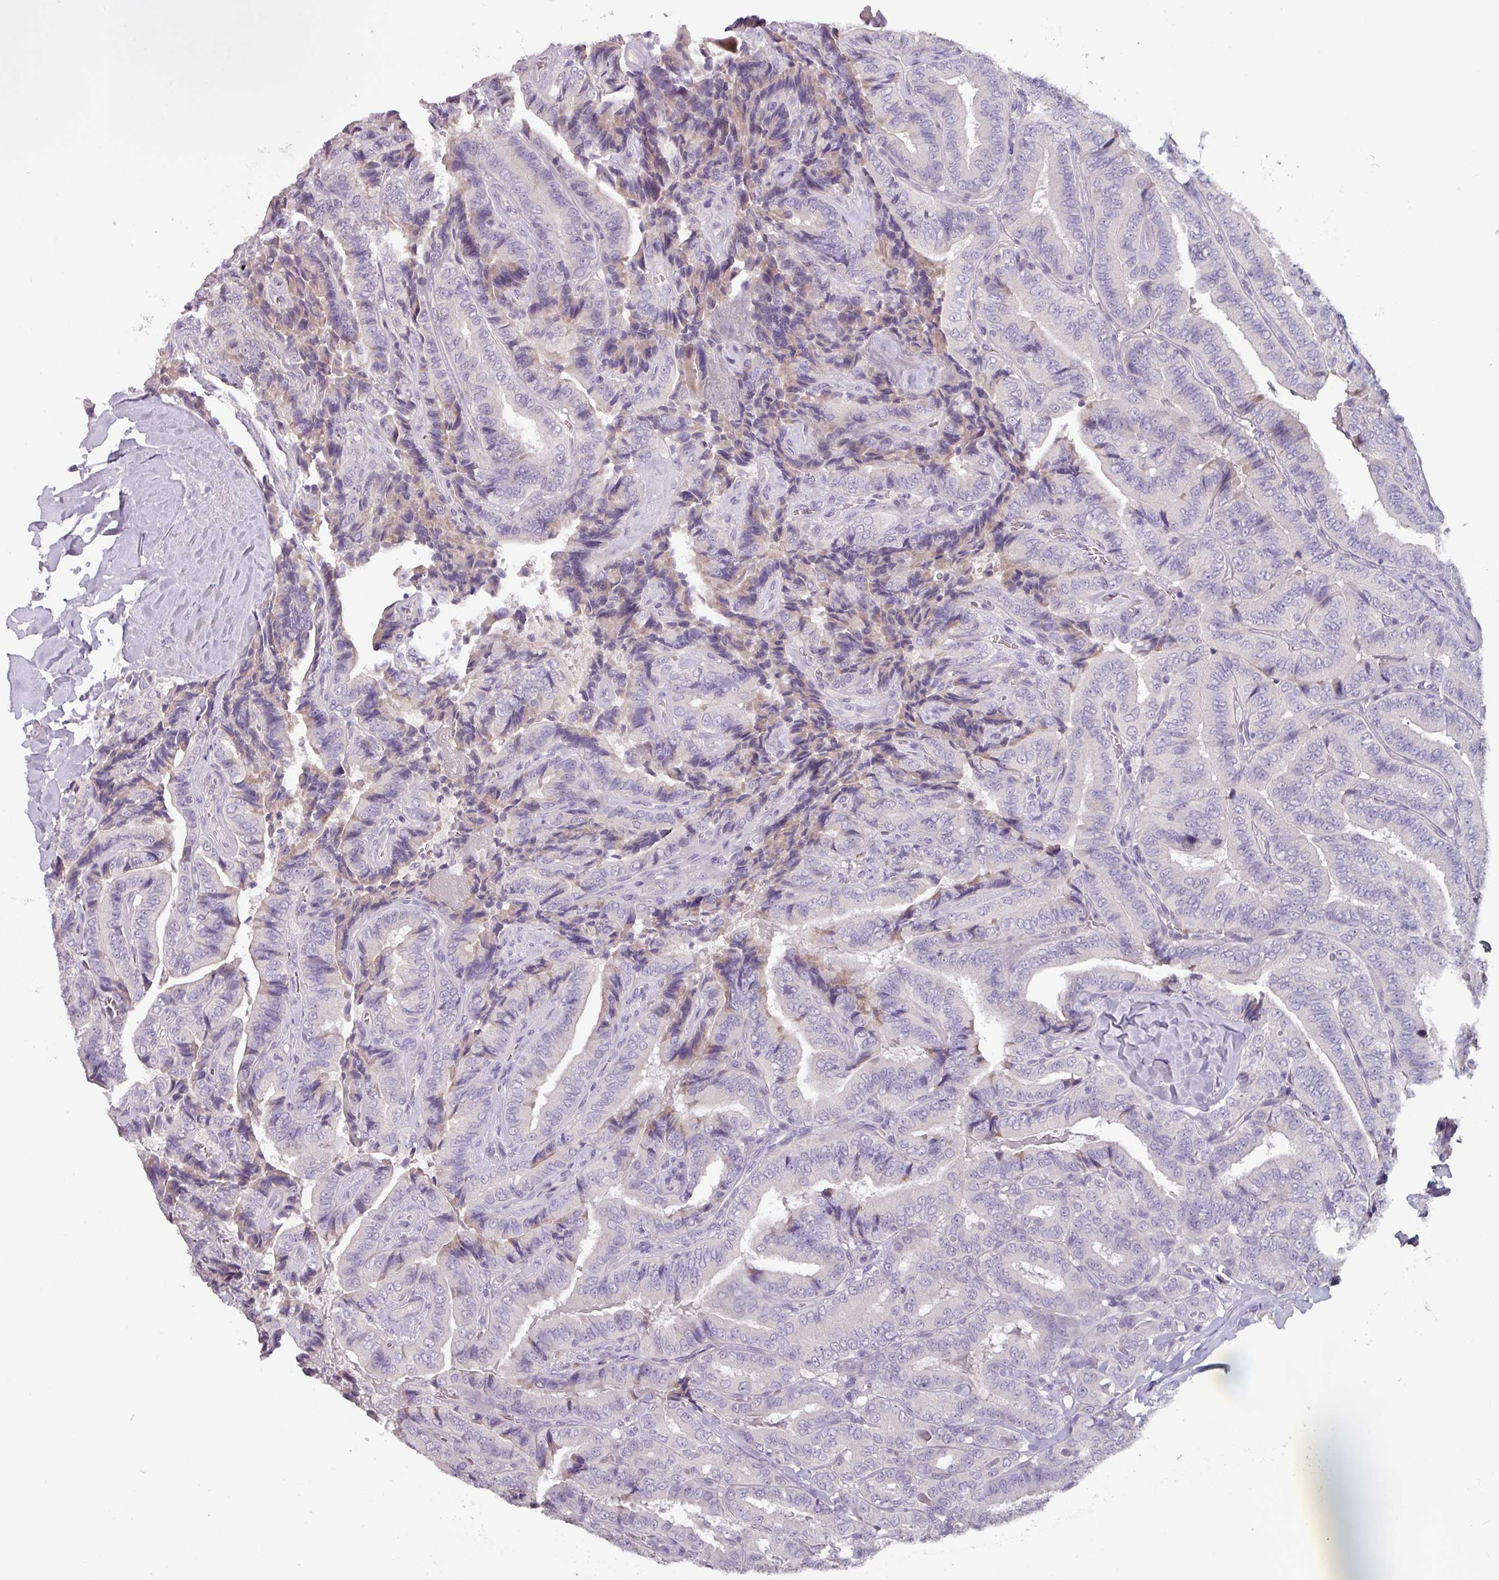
{"staining": {"intensity": "negative", "quantity": "none", "location": "none"}, "tissue": "thyroid cancer", "cell_type": "Tumor cells", "image_type": "cancer", "snomed": [{"axis": "morphology", "description": "Papillary adenocarcinoma, NOS"}, {"axis": "topography", "description": "Thyroid gland"}], "caption": "High magnification brightfield microscopy of papillary adenocarcinoma (thyroid) stained with DAB (3,3'-diaminobenzidine) (brown) and counterstained with hematoxylin (blue): tumor cells show no significant staining.", "gene": "PRAMEF8", "patient": {"sex": "male", "age": 61}}